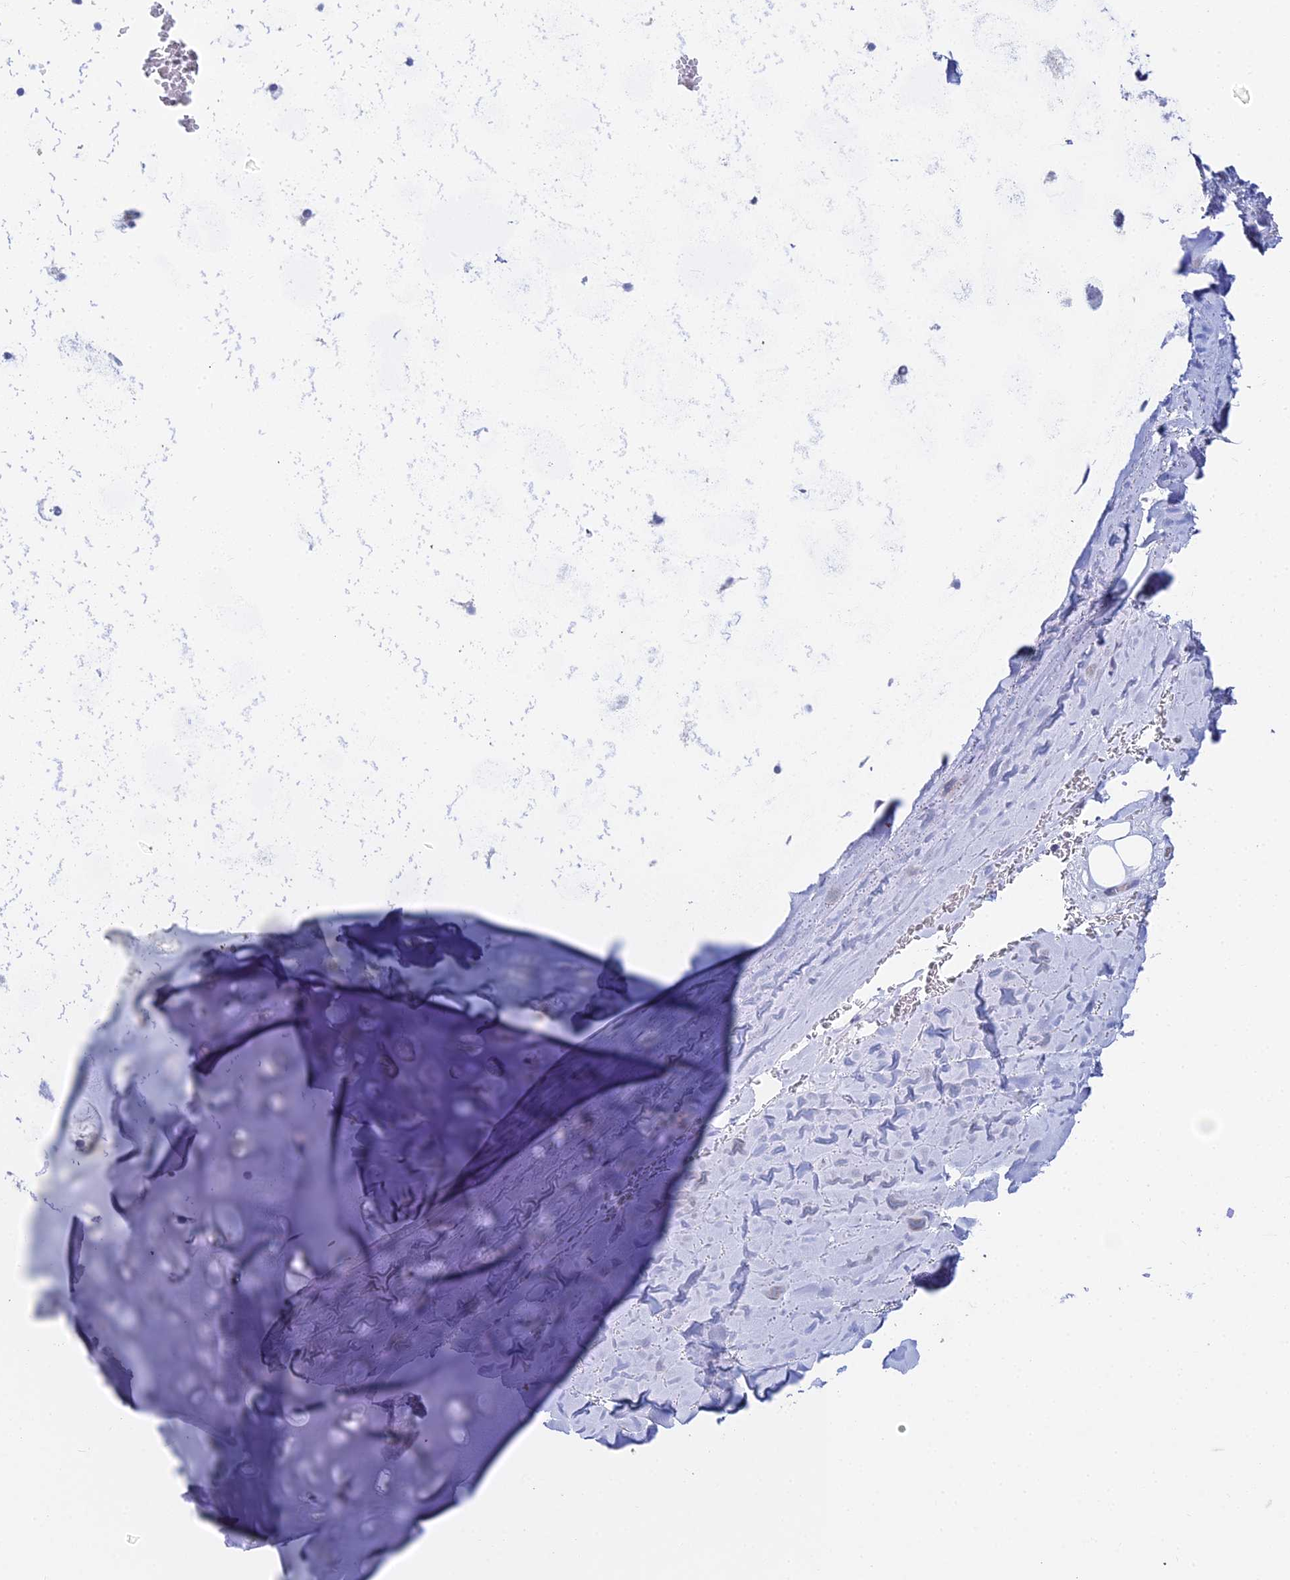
{"staining": {"intensity": "negative", "quantity": "none", "location": "none"}, "tissue": "adipose tissue", "cell_type": "Adipocytes", "image_type": "normal", "snomed": [{"axis": "morphology", "description": "Normal tissue, NOS"}, {"axis": "topography", "description": "Cartilage tissue"}], "caption": "Immunohistochemistry image of benign adipose tissue: adipose tissue stained with DAB (3,3'-diaminobenzidine) exhibits no significant protein expression in adipocytes.", "gene": "EEF2KMT", "patient": {"sex": "male", "age": 66}}